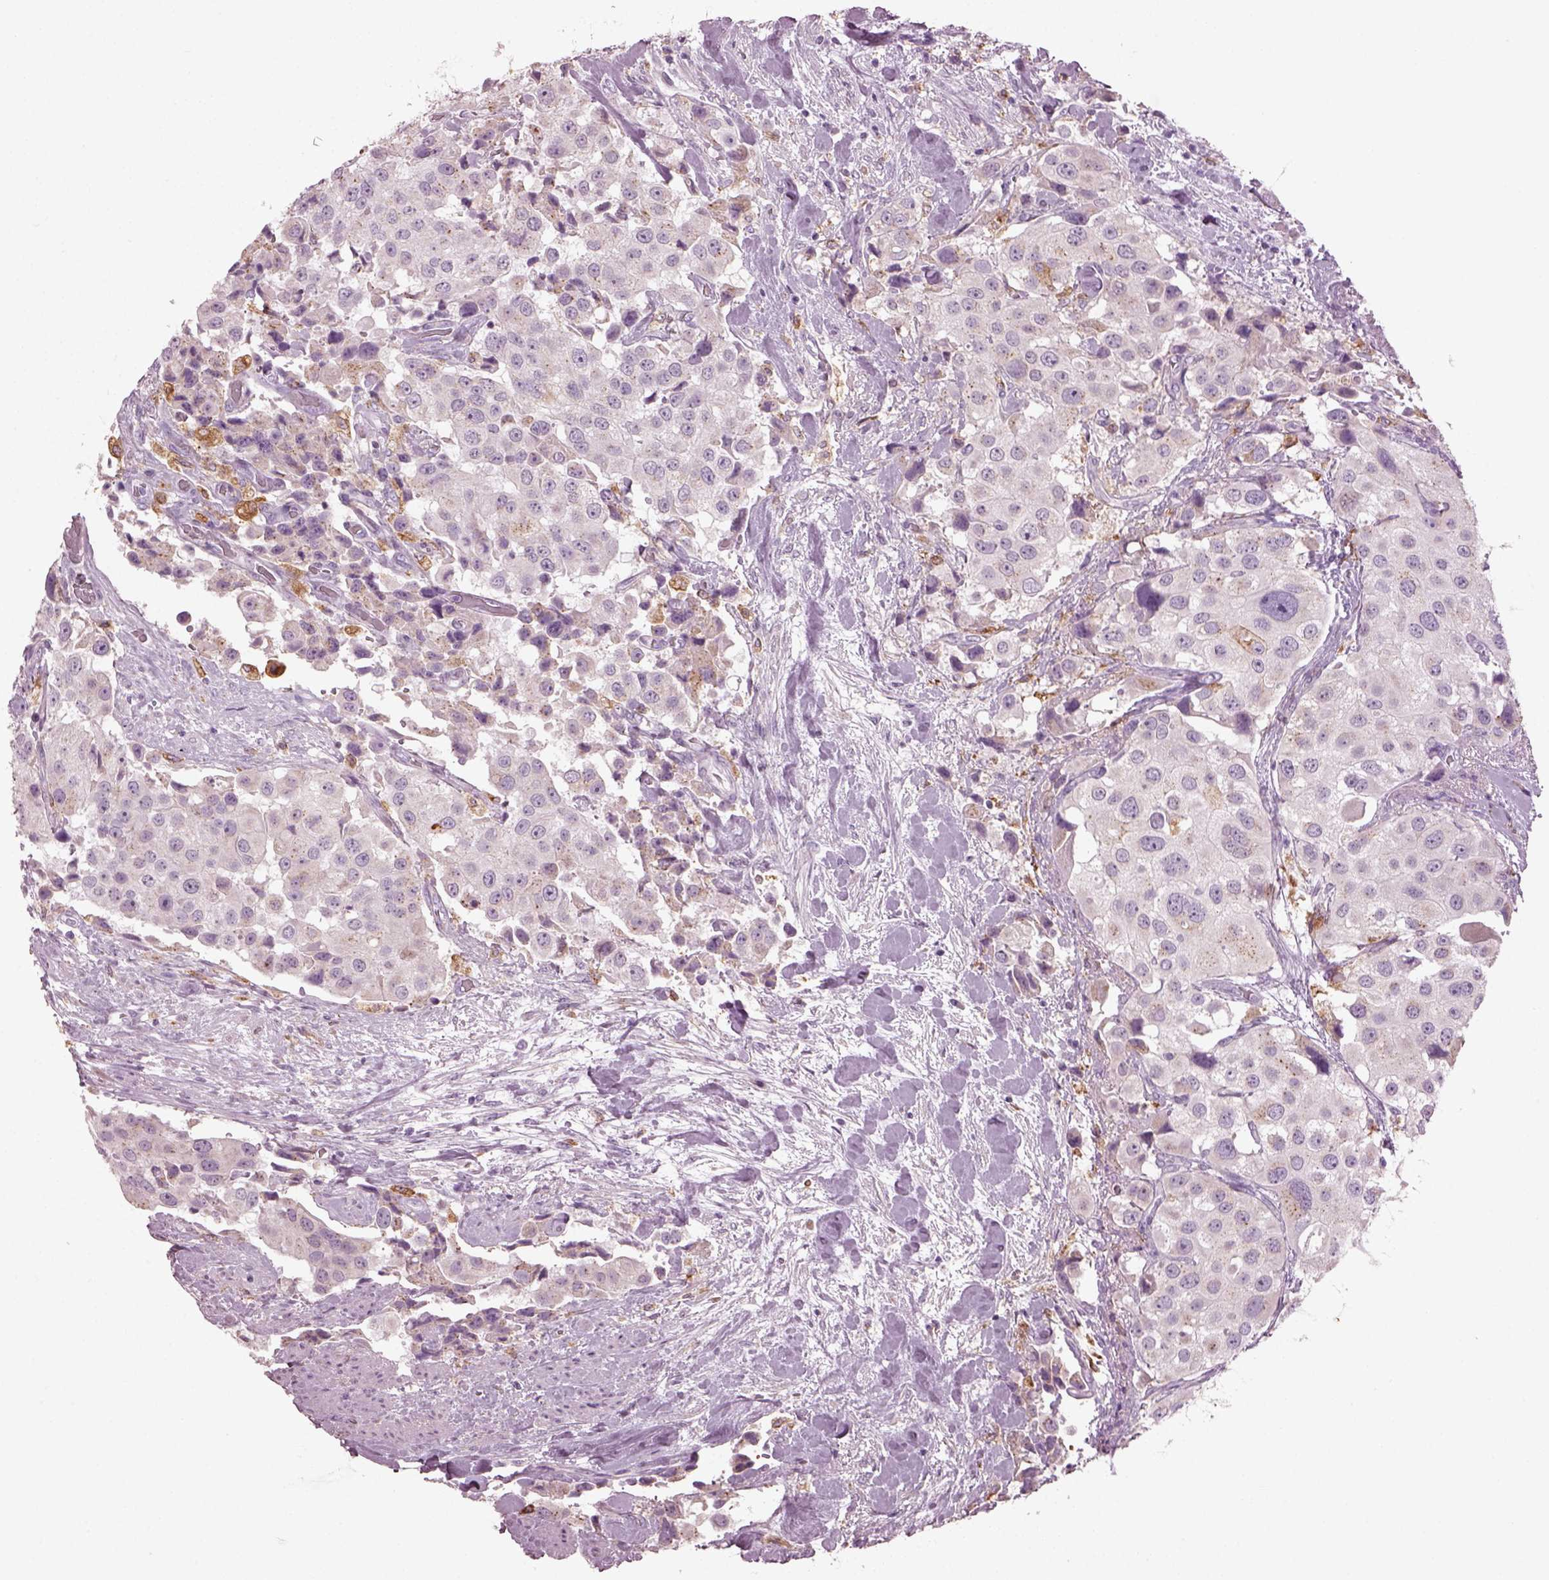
{"staining": {"intensity": "negative", "quantity": "none", "location": "none"}, "tissue": "urothelial cancer", "cell_type": "Tumor cells", "image_type": "cancer", "snomed": [{"axis": "morphology", "description": "Urothelial carcinoma, High grade"}, {"axis": "topography", "description": "Urinary bladder"}], "caption": "Tumor cells are negative for brown protein staining in urothelial cancer.", "gene": "TMEM231", "patient": {"sex": "female", "age": 64}}